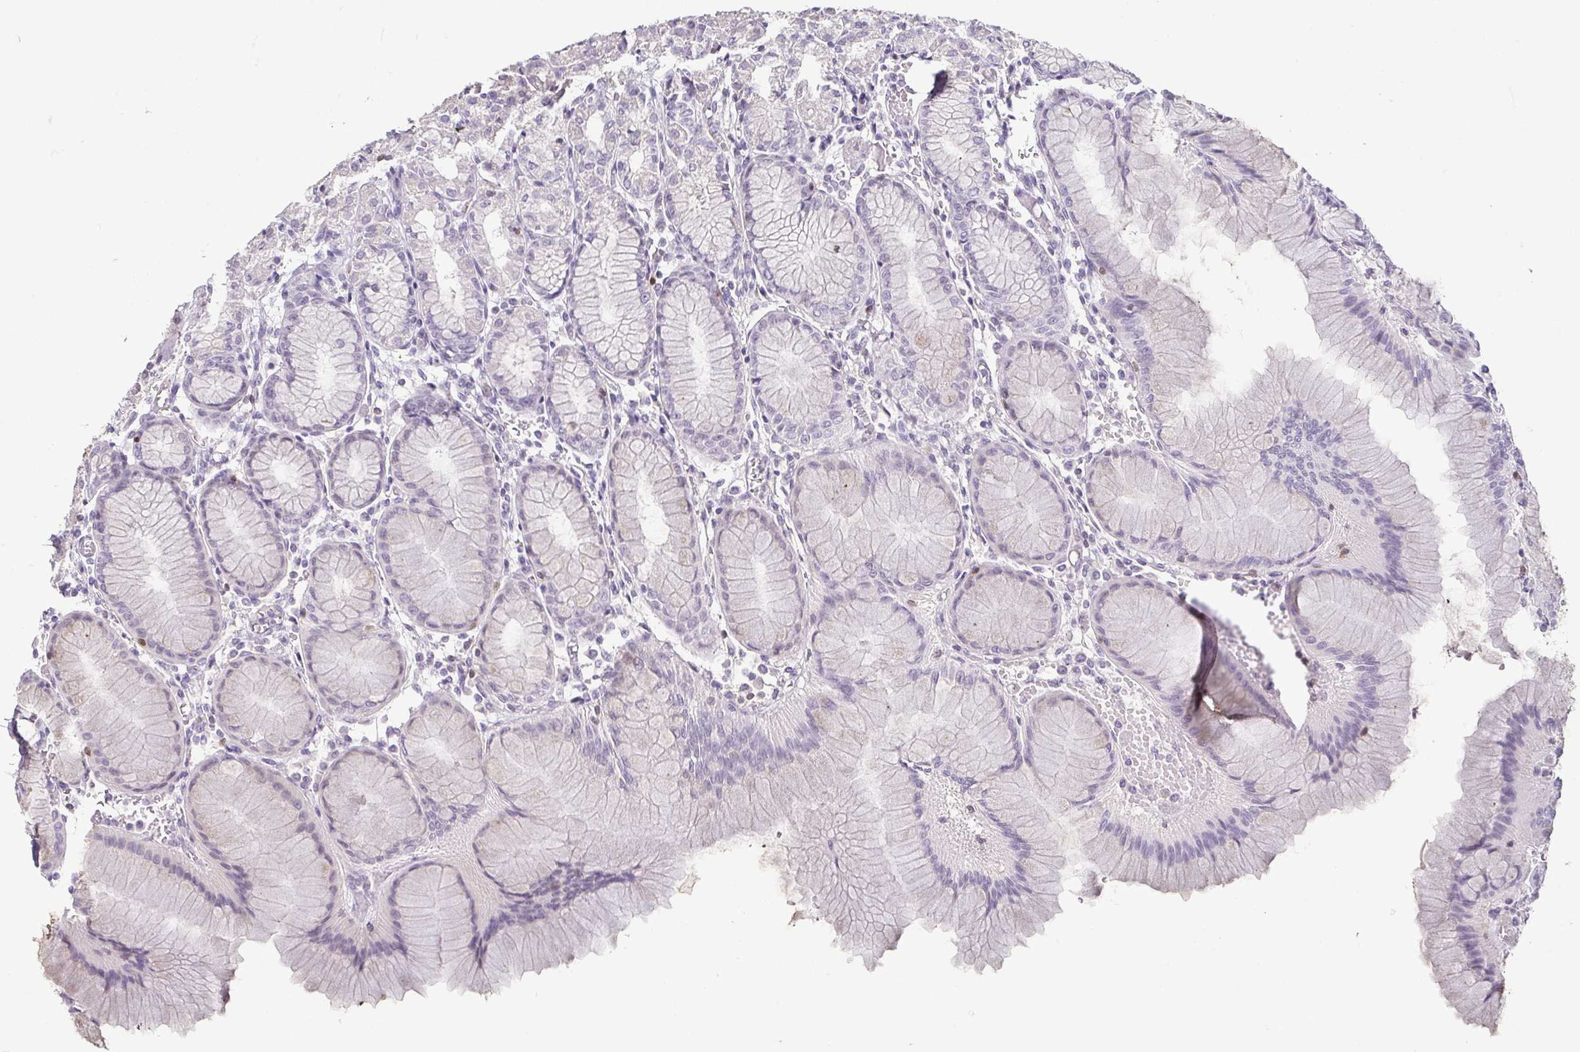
{"staining": {"intensity": "weak", "quantity": "<25%", "location": "nuclear"}, "tissue": "stomach", "cell_type": "Glandular cells", "image_type": "normal", "snomed": [{"axis": "morphology", "description": "Normal tissue, NOS"}, {"axis": "topography", "description": "Stomach"}], "caption": "DAB (3,3'-diaminobenzidine) immunohistochemical staining of unremarkable stomach displays no significant positivity in glandular cells.", "gene": "HOPX", "patient": {"sex": "female", "age": 57}}